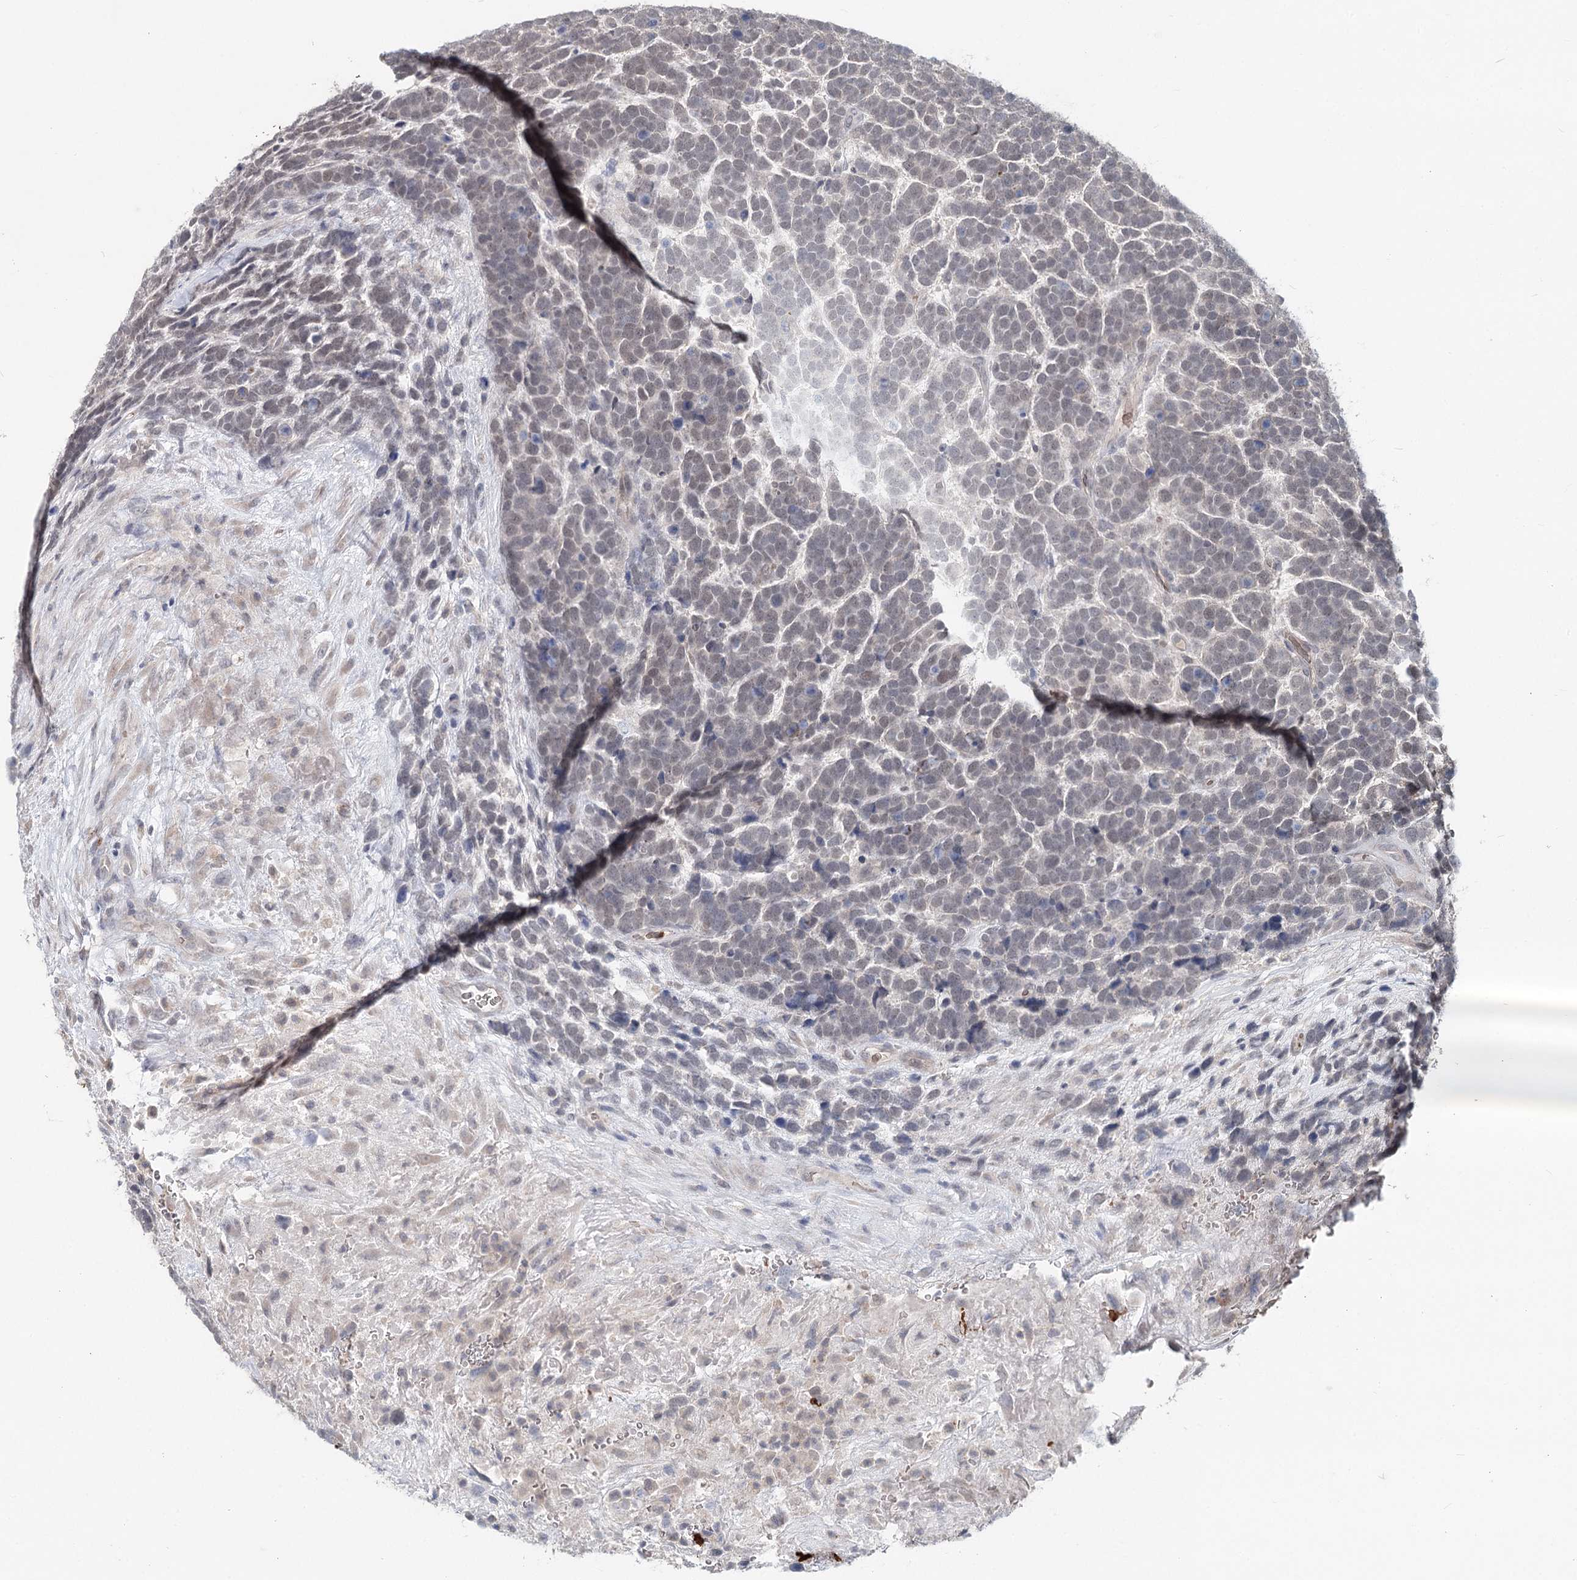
{"staining": {"intensity": "negative", "quantity": "none", "location": "none"}, "tissue": "urothelial cancer", "cell_type": "Tumor cells", "image_type": "cancer", "snomed": [{"axis": "morphology", "description": "Urothelial carcinoma, High grade"}, {"axis": "topography", "description": "Urinary bladder"}], "caption": "Urothelial cancer stained for a protein using immunohistochemistry reveals no positivity tumor cells.", "gene": "FBXO7", "patient": {"sex": "female", "age": 82}}